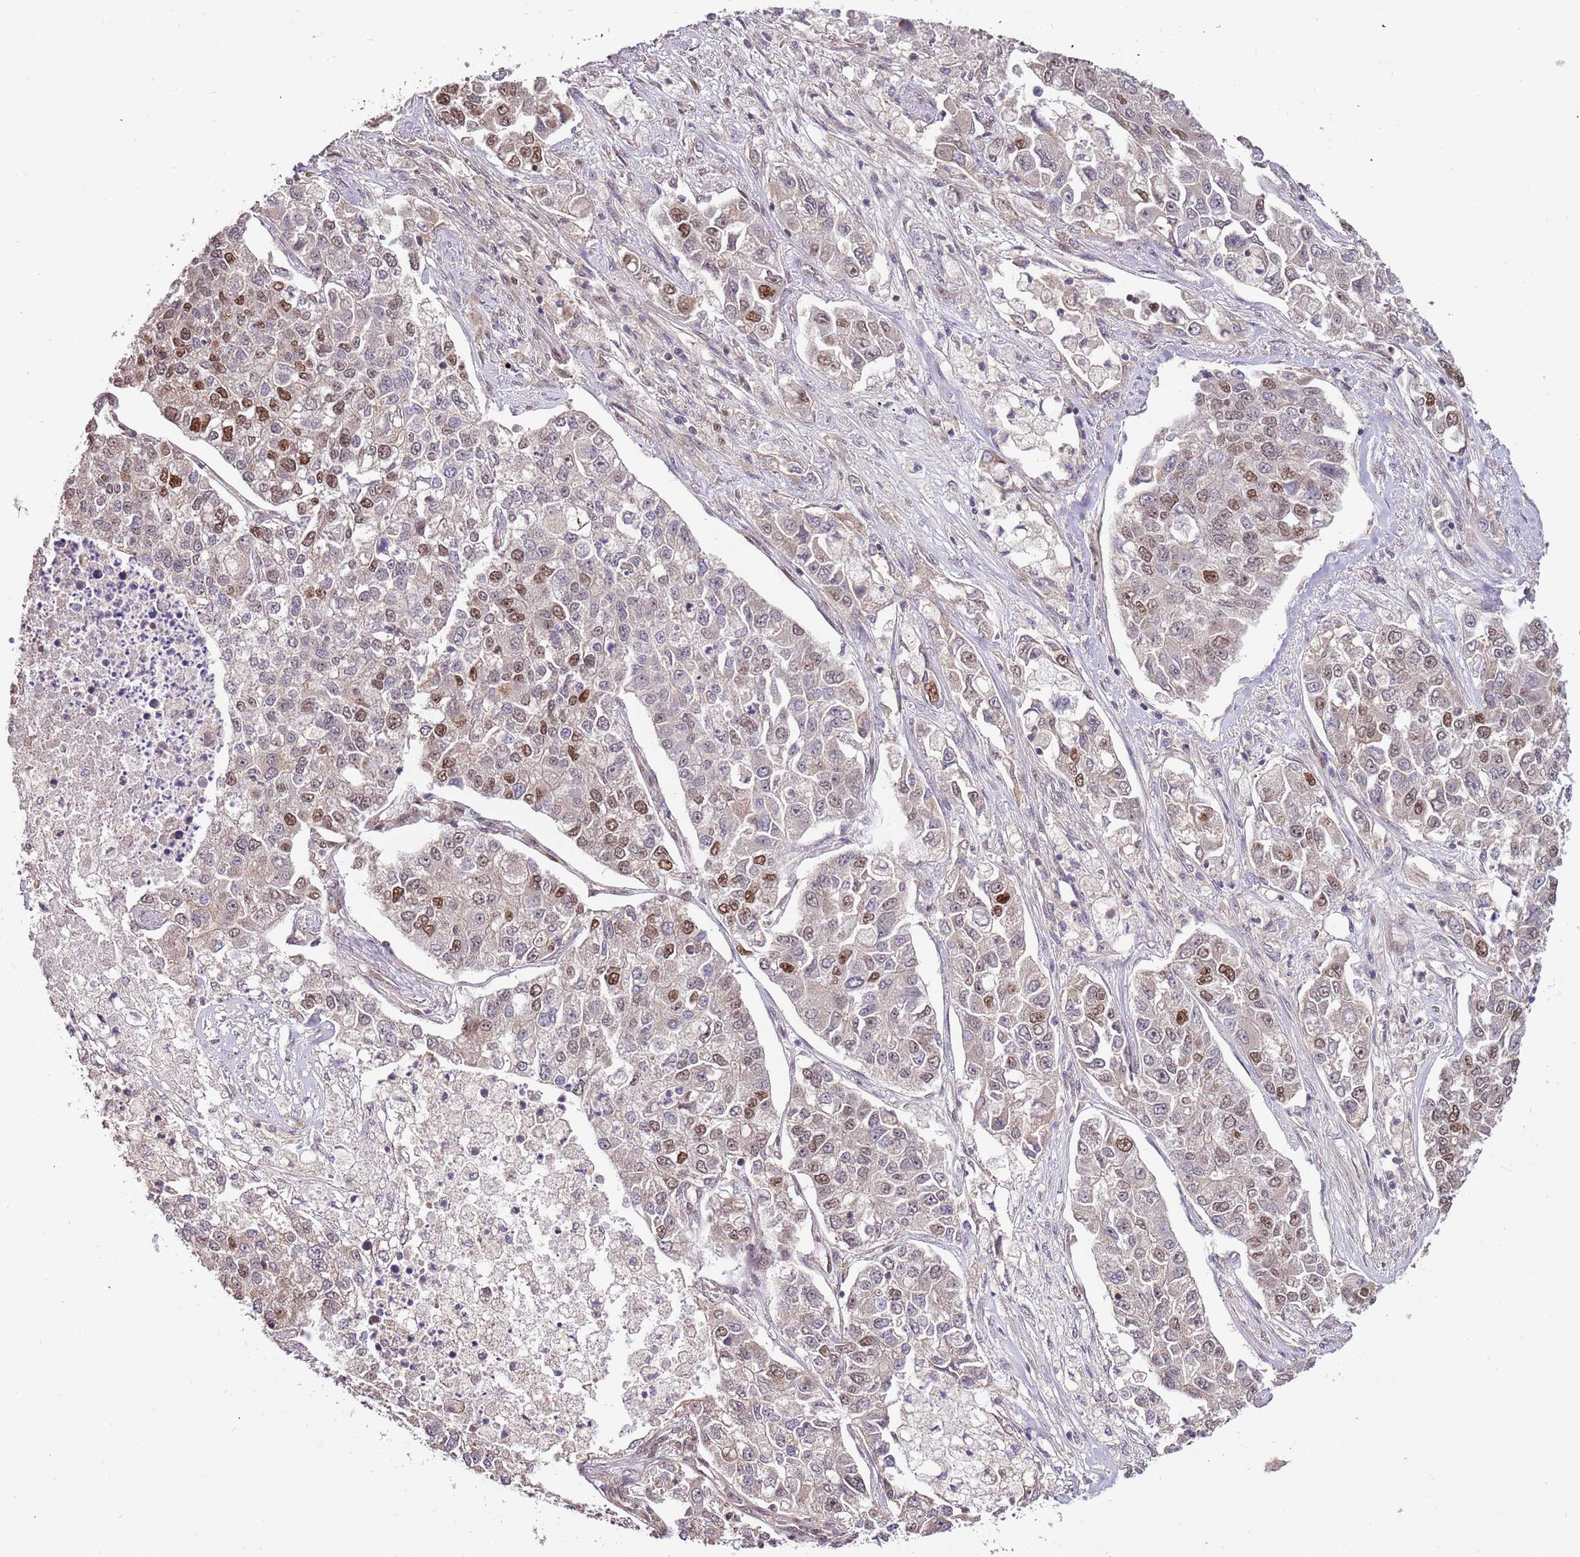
{"staining": {"intensity": "strong", "quantity": "25%-75%", "location": "nuclear"}, "tissue": "lung cancer", "cell_type": "Tumor cells", "image_type": "cancer", "snomed": [{"axis": "morphology", "description": "Adenocarcinoma, NOS"}, {"axis": "topography", "description": "Lung"}], "caption": "Immunohistochemical staining of human lung adenocarcinoma reveals high levels of strong nuclear protein expression in about 25%-75% of tumor cells.", "gene": "RIF1", "patient": {"sex": "male", "age": 49}}